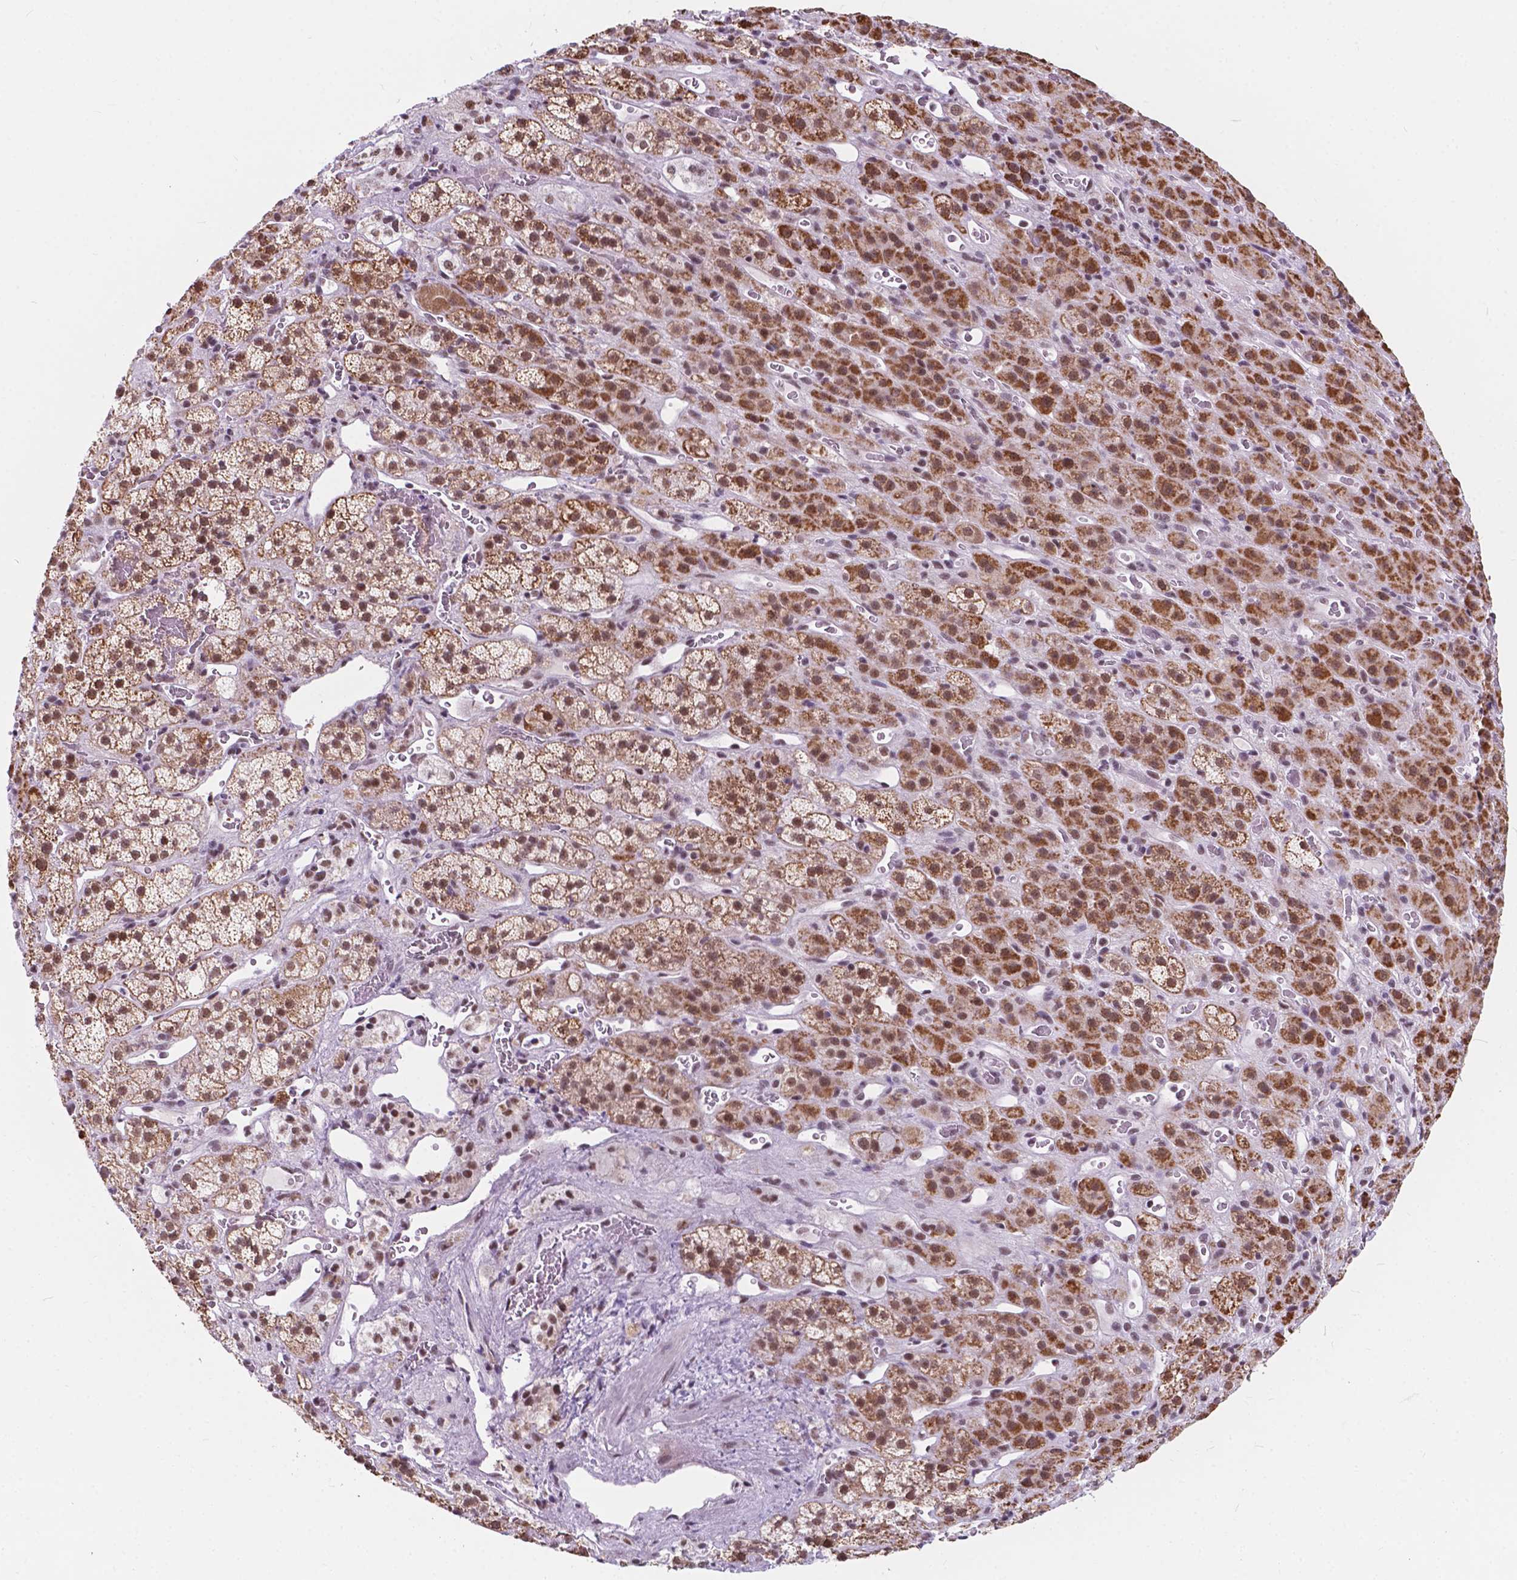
{"staining": {"intensity": "moderate", "quantity": ">75%", "location": "cytoplasmic/membranous,nuclear"}, "tissue": "adrenal gland", "cell_type": "Glandular cells", "image_type": "normal", "snomed": [{"axis": "morphology", "description": "Normal tissue, NOS"}, {"axis": "topography", "description": "Adrenal gland"}], "caption": "A brown stain shows moderate cytoplasmic/membranous,nuclear expression of a protein in glandular cells of normal human adrenal gland.", "gene": "BCAS2", "patient": {"sex": "male", "age": 57}}